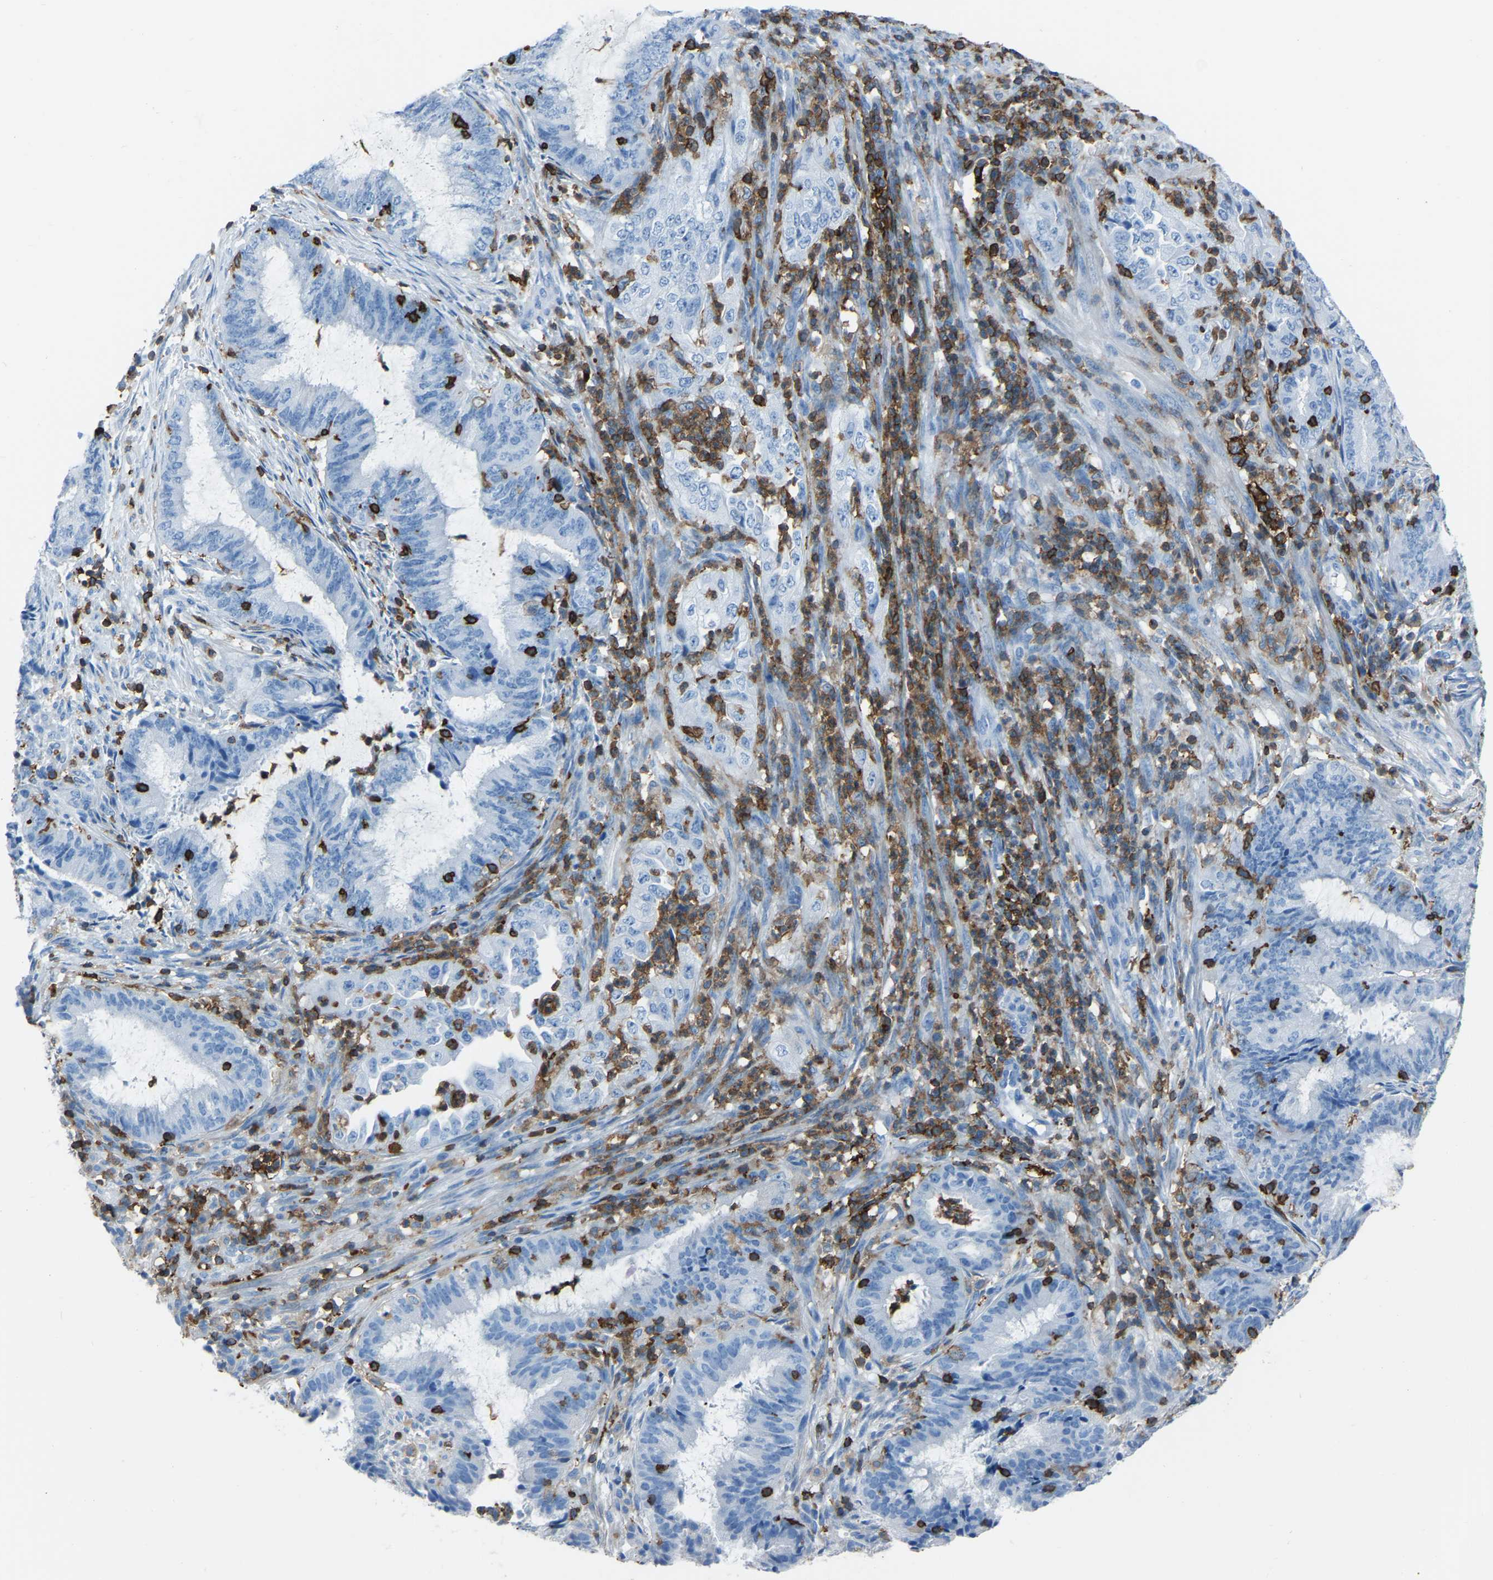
{"staining": {"intensity": "negative", "quantity": "none", "location": "none"}, "tissue": "endometrial cancer", "cell_type": "Tumor cells", "image_type": "cancer", "snomed": [{"axis": "morphology", "description": "Adenocarcinoma, NOS"}, {"axis": "topography", "description": "Endometrium"}], "caption": "Tumor cells show no significant protein expression in endometrial cancer (adenocarcinoma).", "gene": "LSP1", "patient": {"sex": "female", "age": 51}}